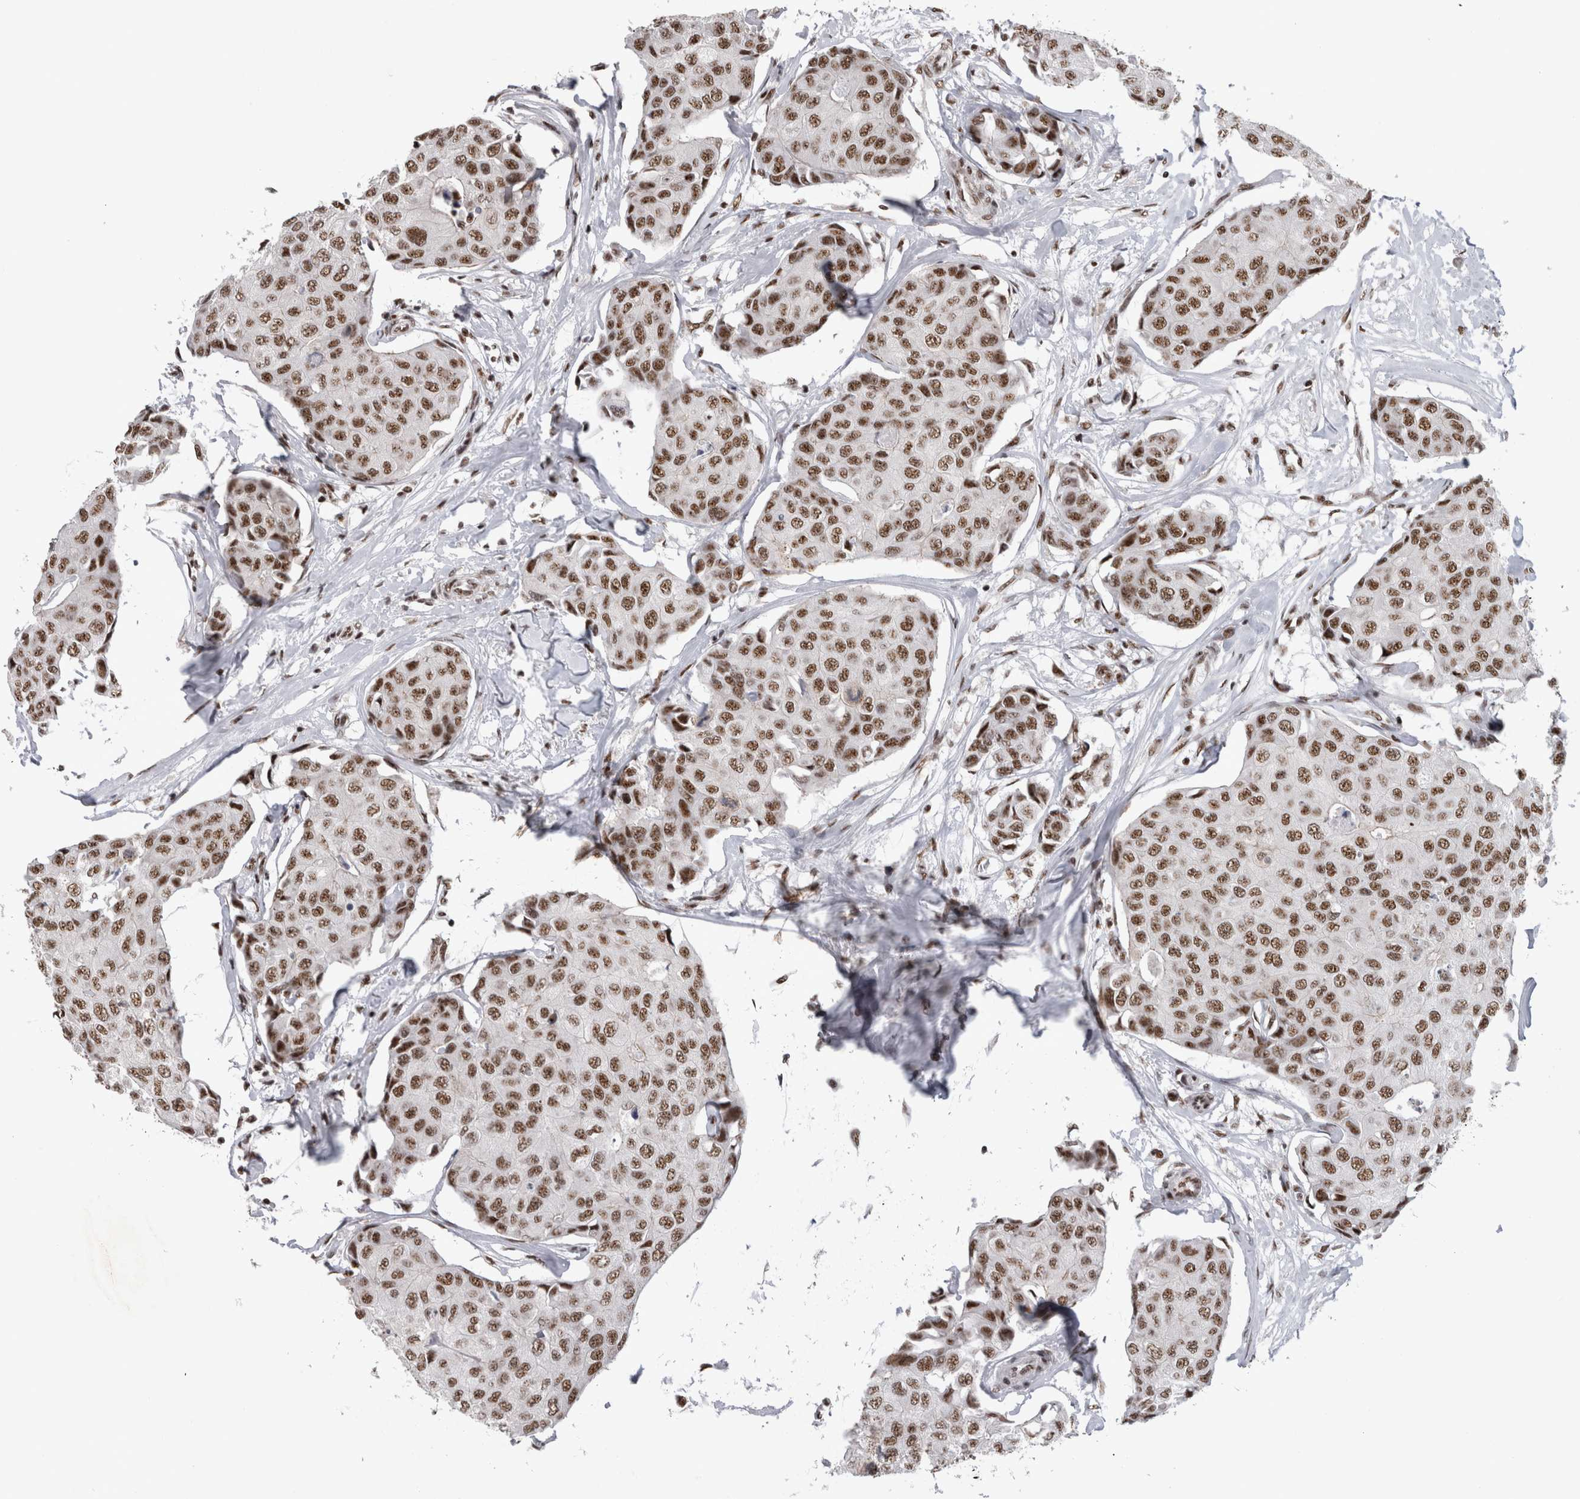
{"staining": {"intensity": "moderate", "quantity": ">75%", "location": "nuclear"}, "tissue": "breast cancer", "cell_type": "Tumor cells", "image_type": "cancer", "snomed": [{"axis": "morphology", "description": "Duct carcinoma"}, {"axis": "topography", "description": "Breast"}], "caption": "Immunohistochemistry (IHC) photomicrograph of human breast cancer (infiltrating ductal carcinoma) stained for a protein (brown), which shows medium levels of moderate nuclear expression in approximately >75% of tumor cells.", "gene": "CDK11A", "patient": {"sex": "female", "age": 80}}